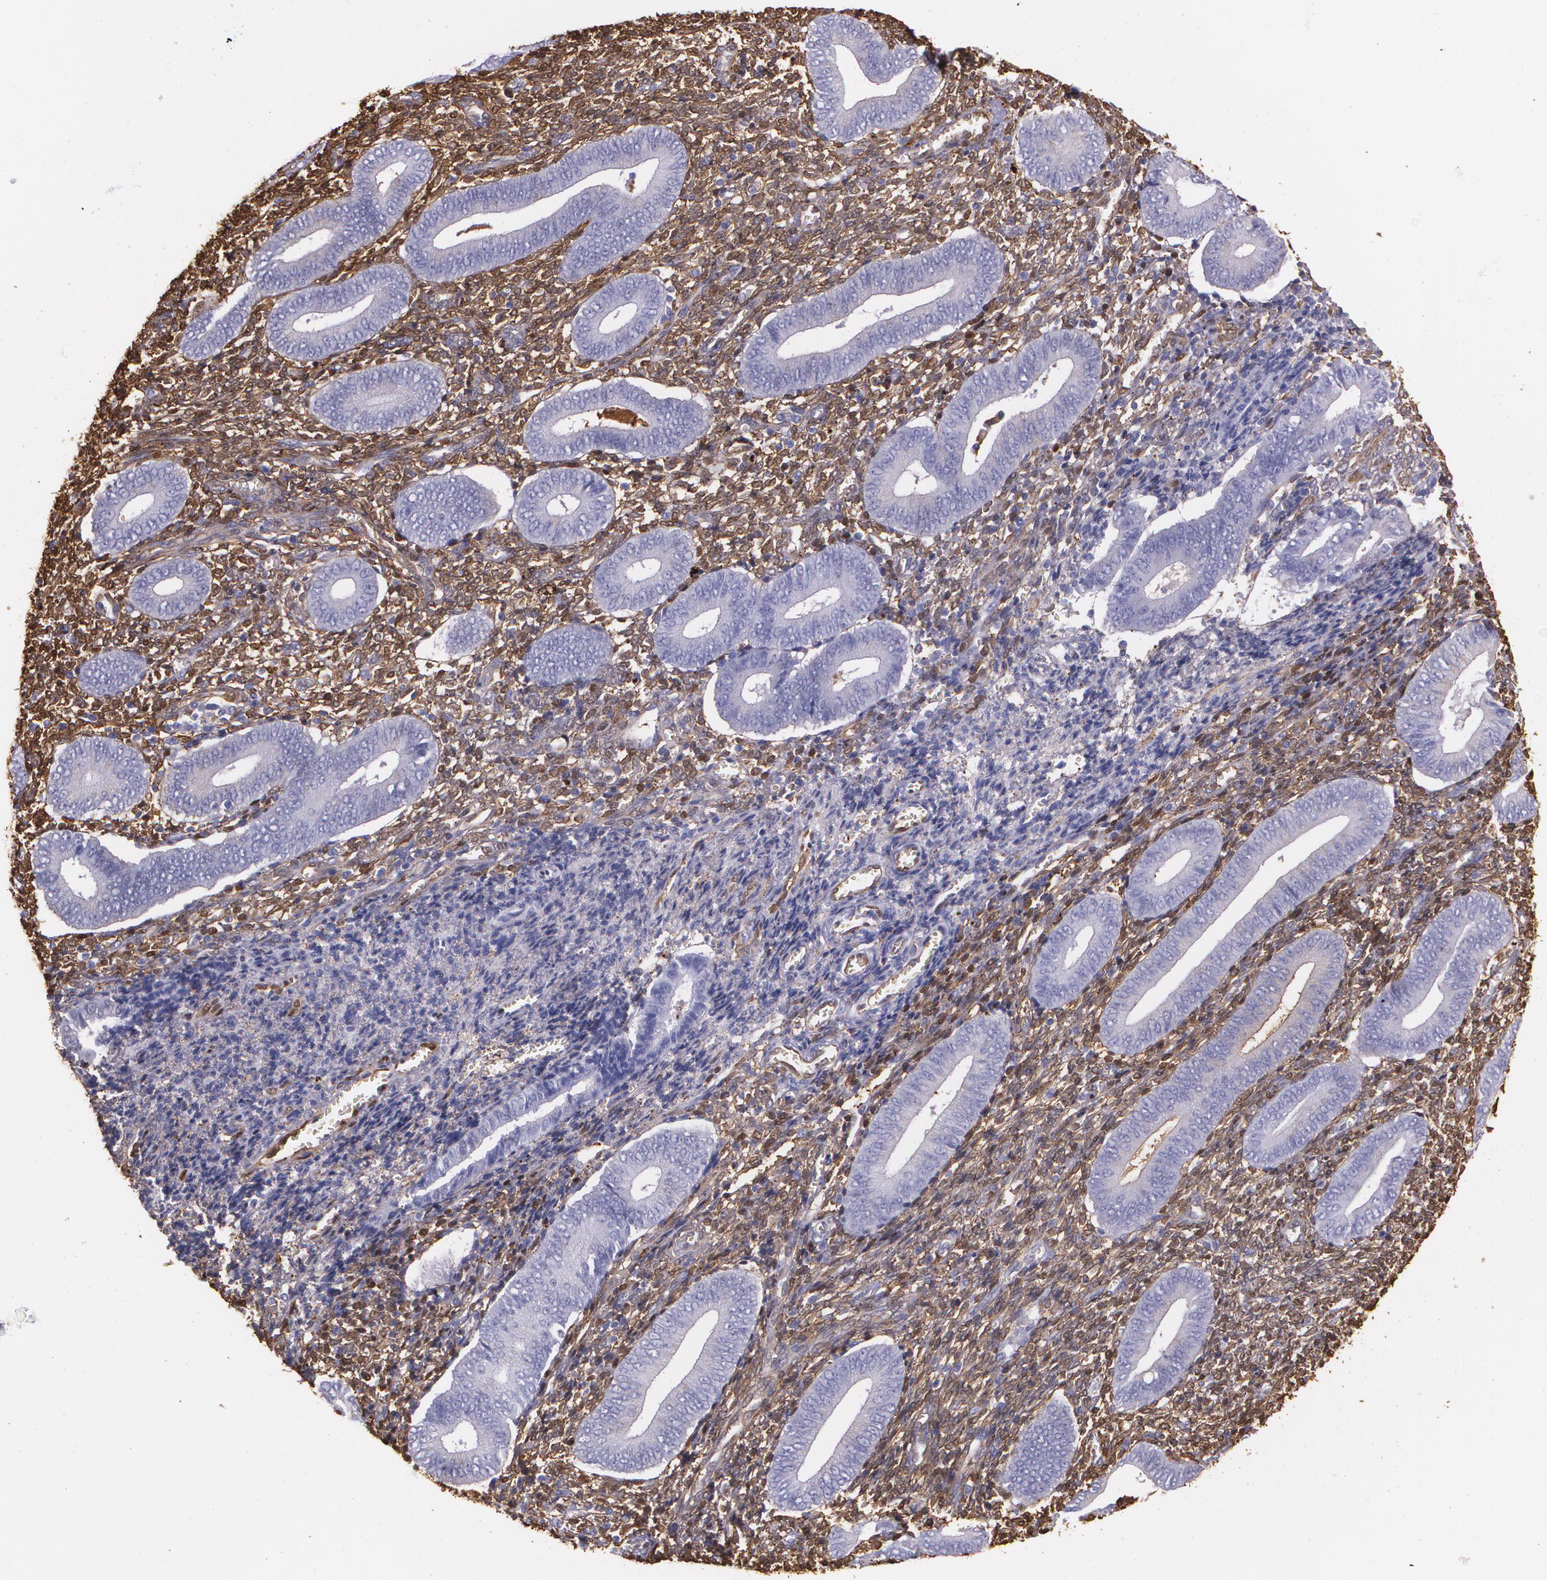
{"staining": {"intensity": "moderate", "quantity": ">75%", "location": "cytoplasmic/membranous"}, "tissue": "endometrium", "cell_type": "Cells in endometrial stroma", "image_type": "normal", "snomed": [{"axis": "morphology", "description": "Normal tissue, NOS"}, {"axis": "topography", "description": "Uterus"}, {"axis": "topography", "description": "Endometrium"}], "caption": "Normal endometrium was stained to show a protein in brown. There is medium levels of moderate cytoplasmic/membranous staining in approximately >75% of cells in endometrial stroma.", "gene": "MMP2", "patient": {"sex": "female", "age": 33}}